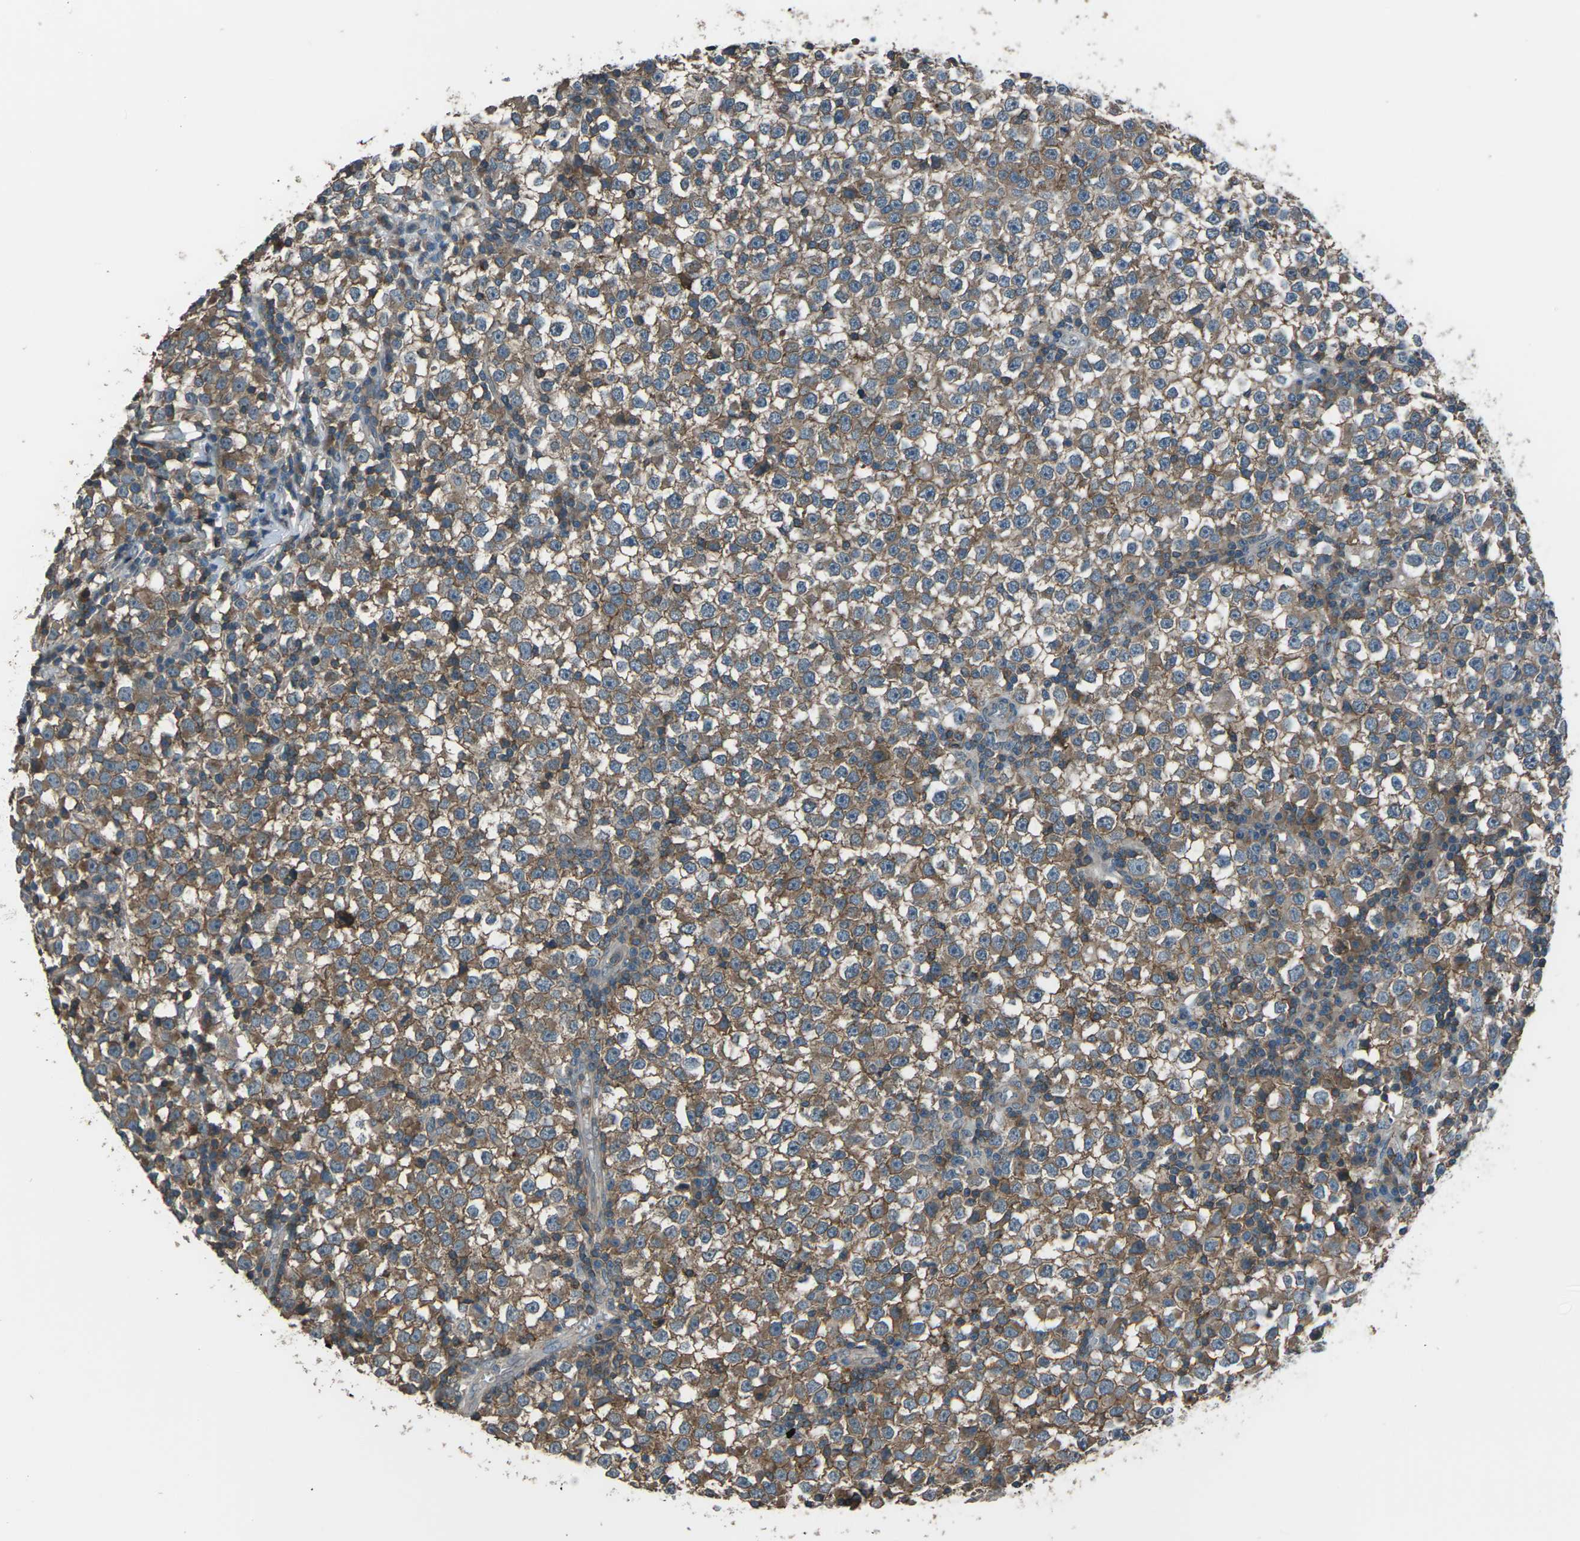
{"staining": {"intensity": "moderate", "quantity": ">75%", "location": "cytoplasmic/membranous"}, "tissue": "testis cancer", "cell_type": "Tumor cells", "image_type": "cancer", "snomed": [{"axis": "morphology", "description": "Seminoma, NOS"}, {"axis": "topography", "description": "Testis"}], "caption": "Testis cancer stained for a protein exhibits moderate cytoplasmic/membranous positivity in tumor cells. (Brightfield microscopy of DAB IHC at high magnification).", "gene": "CMTM4", "patient": {"sex": "male", "age": 65}}